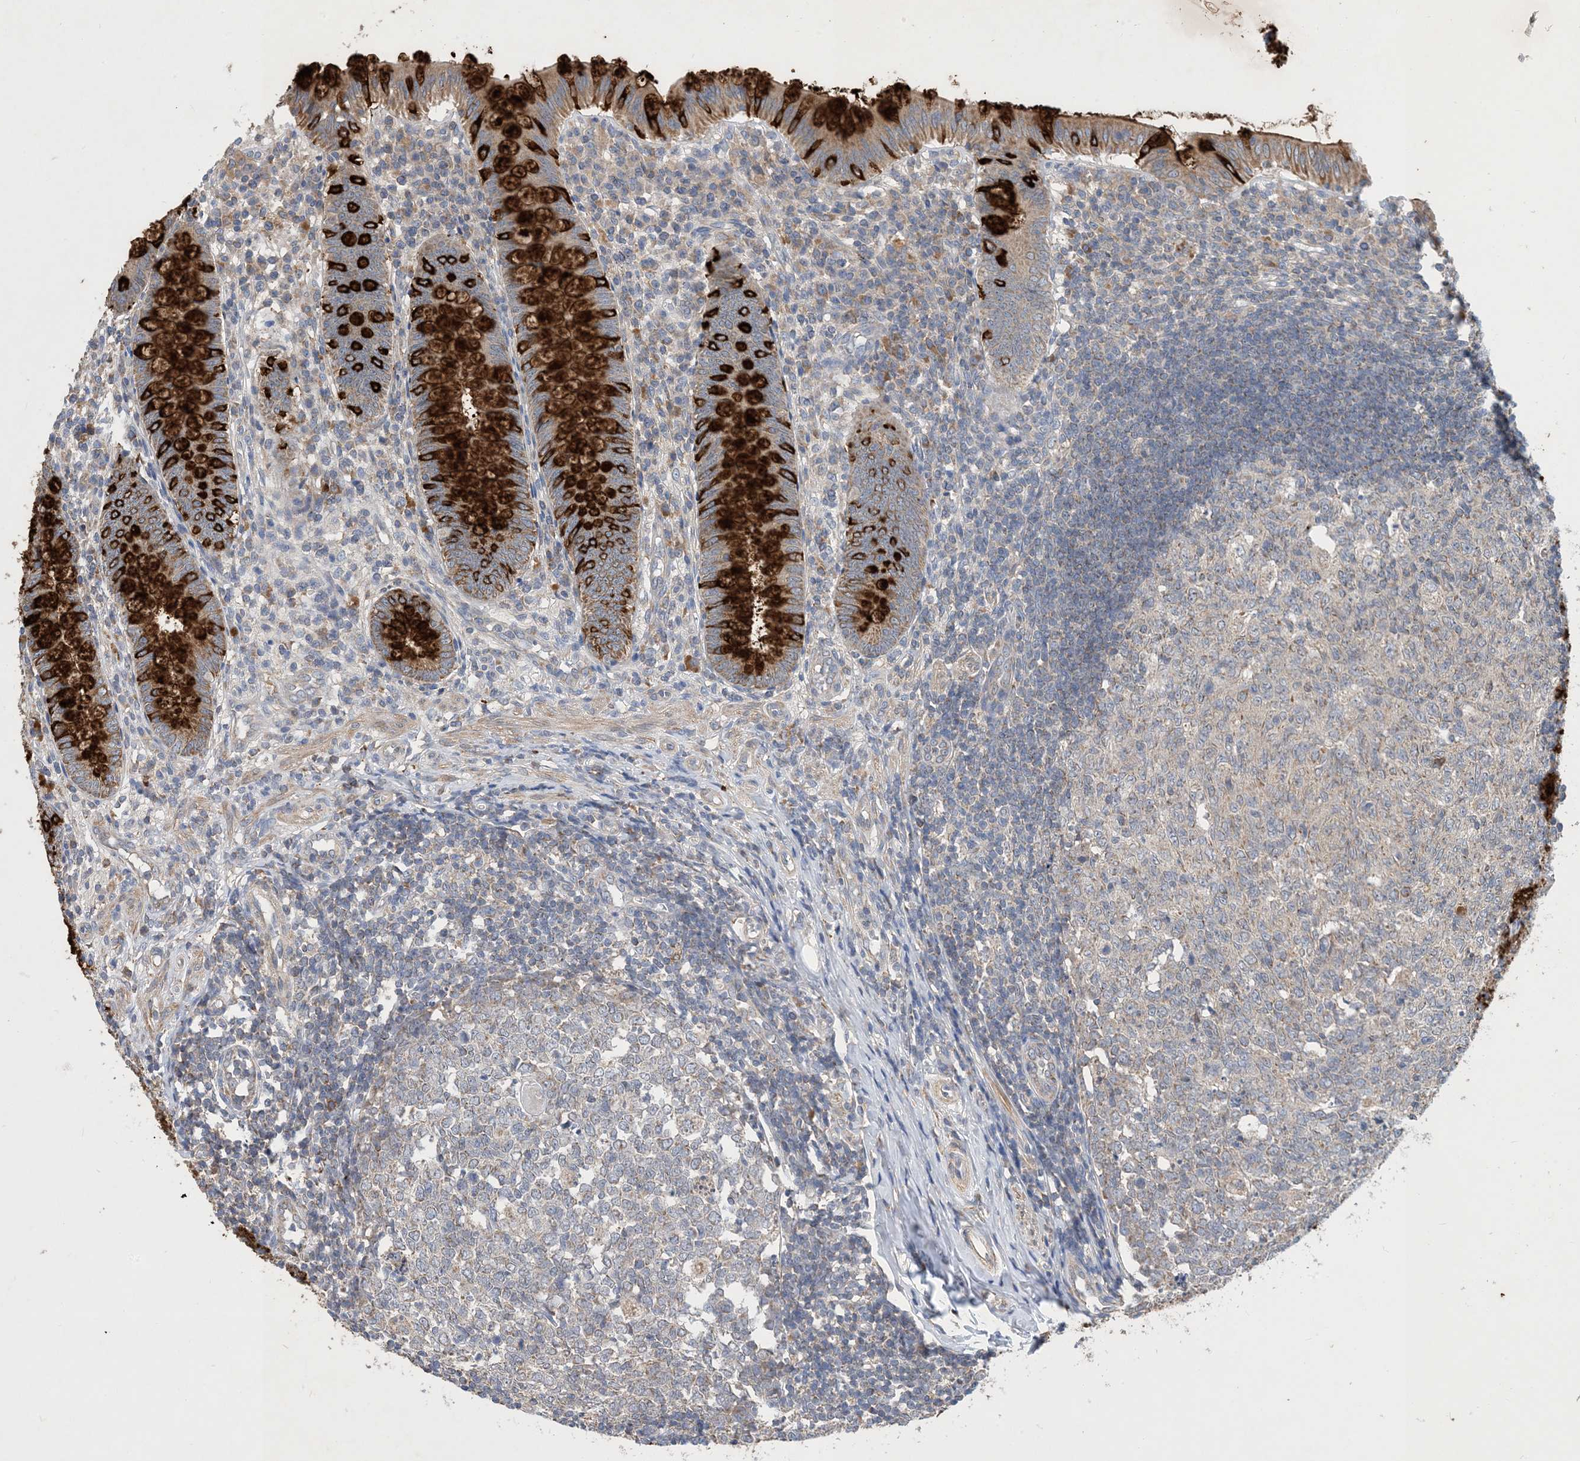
{"staining": {"intensity": "strong", "quantity": "25%-75%", "location": "cytoplasmic/membranous"}, "tissue": "appendix", "cell_type": "Glandular cells", "image_type": "normal", "snomed": [{"axis": "morphology", "description": "Normal tissue, NOS"}, {"axis": "topography", "description": "Appendix"}], "caption": "Human appendix stained for a protein (brown) exhibits strong cytoplasmic/membranous positive staining in approximately 25%-75% of glandular cells.", "gene": "STK19", "patient": {"sex": "male", "age": 14}}